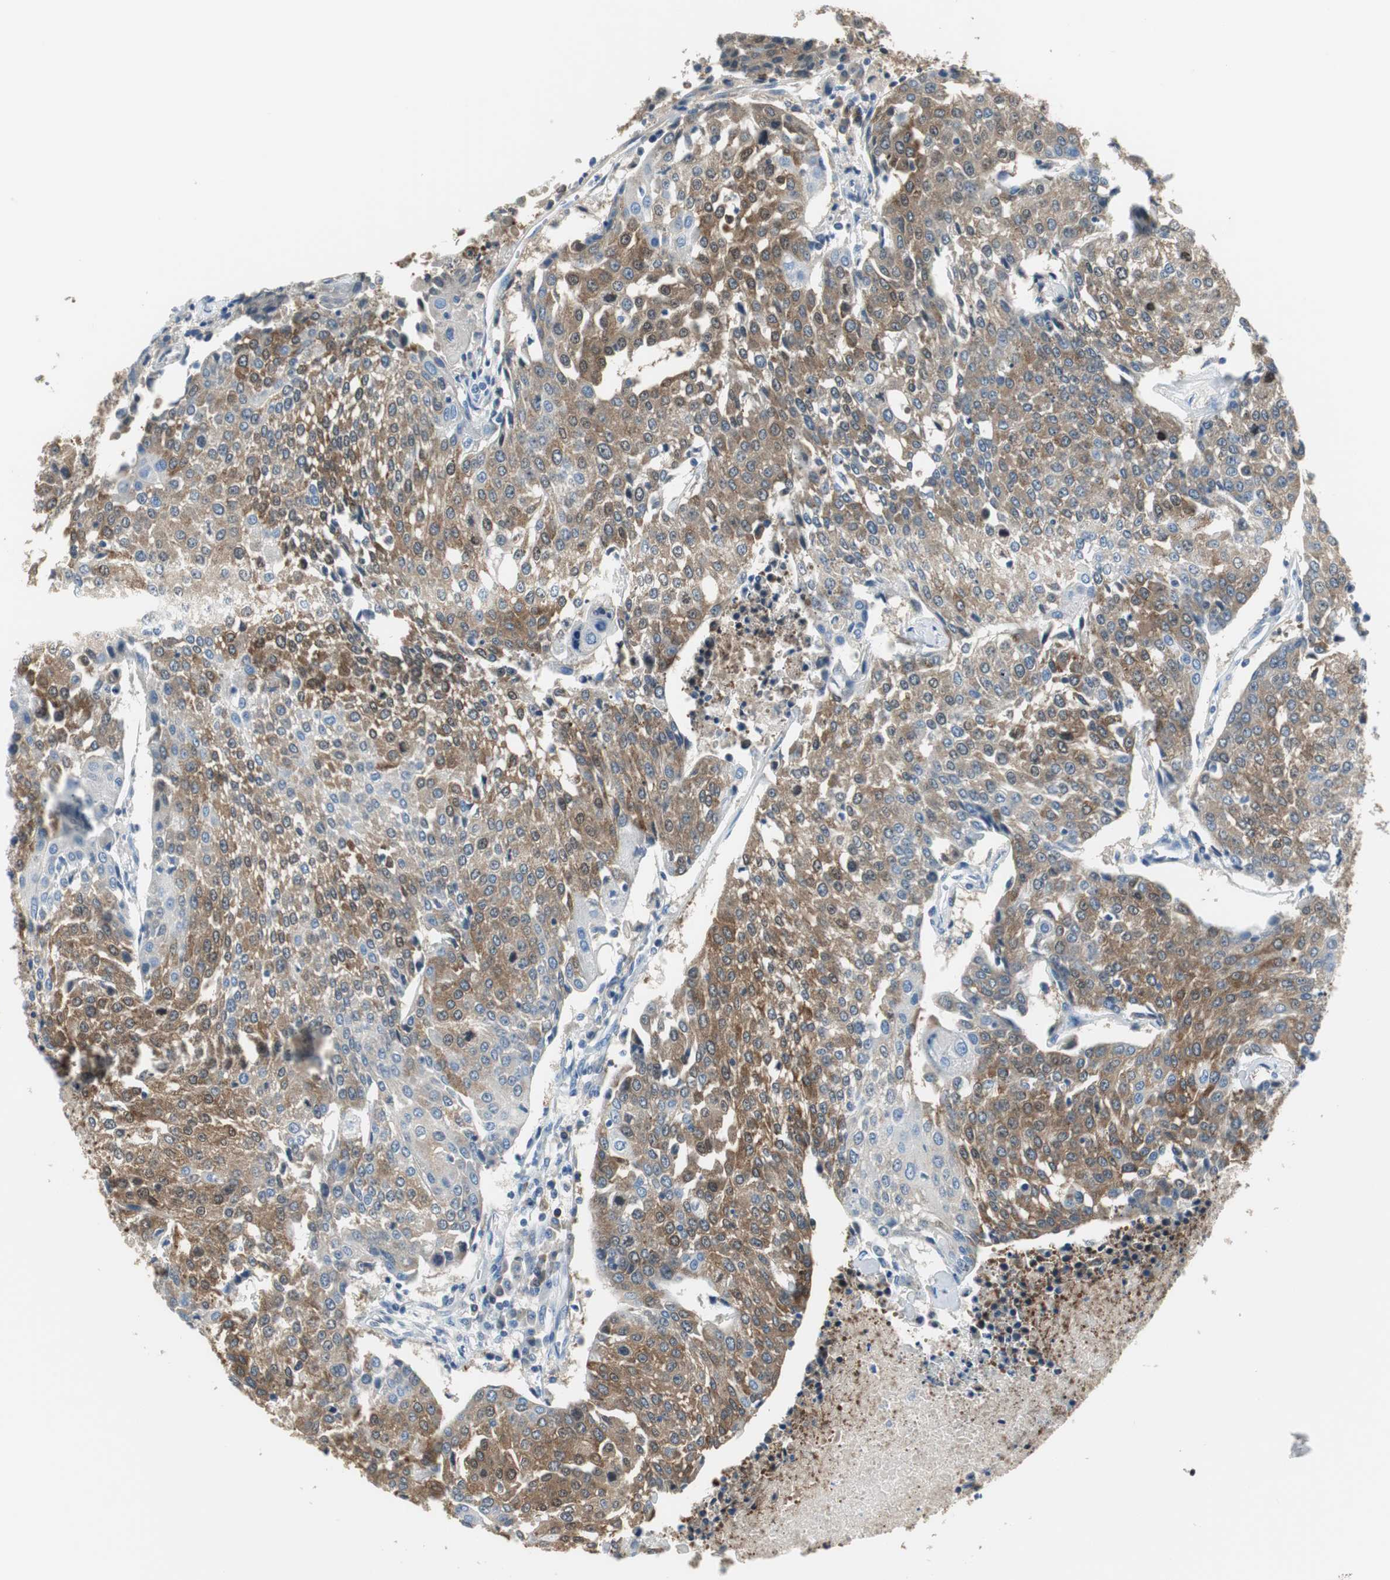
{"staining": {"intensity": "moderate", "quantity": ">75%", "location": "cytoplasmic/membranous"}, "tissue": "urothelial cancer", "cell_type": "Tumor cells", "image_type": "cancer", "snomed": [{"axis": "morphology", "description": "Urothelial carcinoma, High grade"}, {"axis": "topography", "description": "Urinary bladder"}], "caption": "Moderate cytoplasmic/membranous protein expression is identified in approximately >75% of tumor cells in urothelial cancer. (Brightfield microscopy of DAB IHC at high magnification).", "gene": "FBP1", "patient": {"sex": "female", "age": 85}}